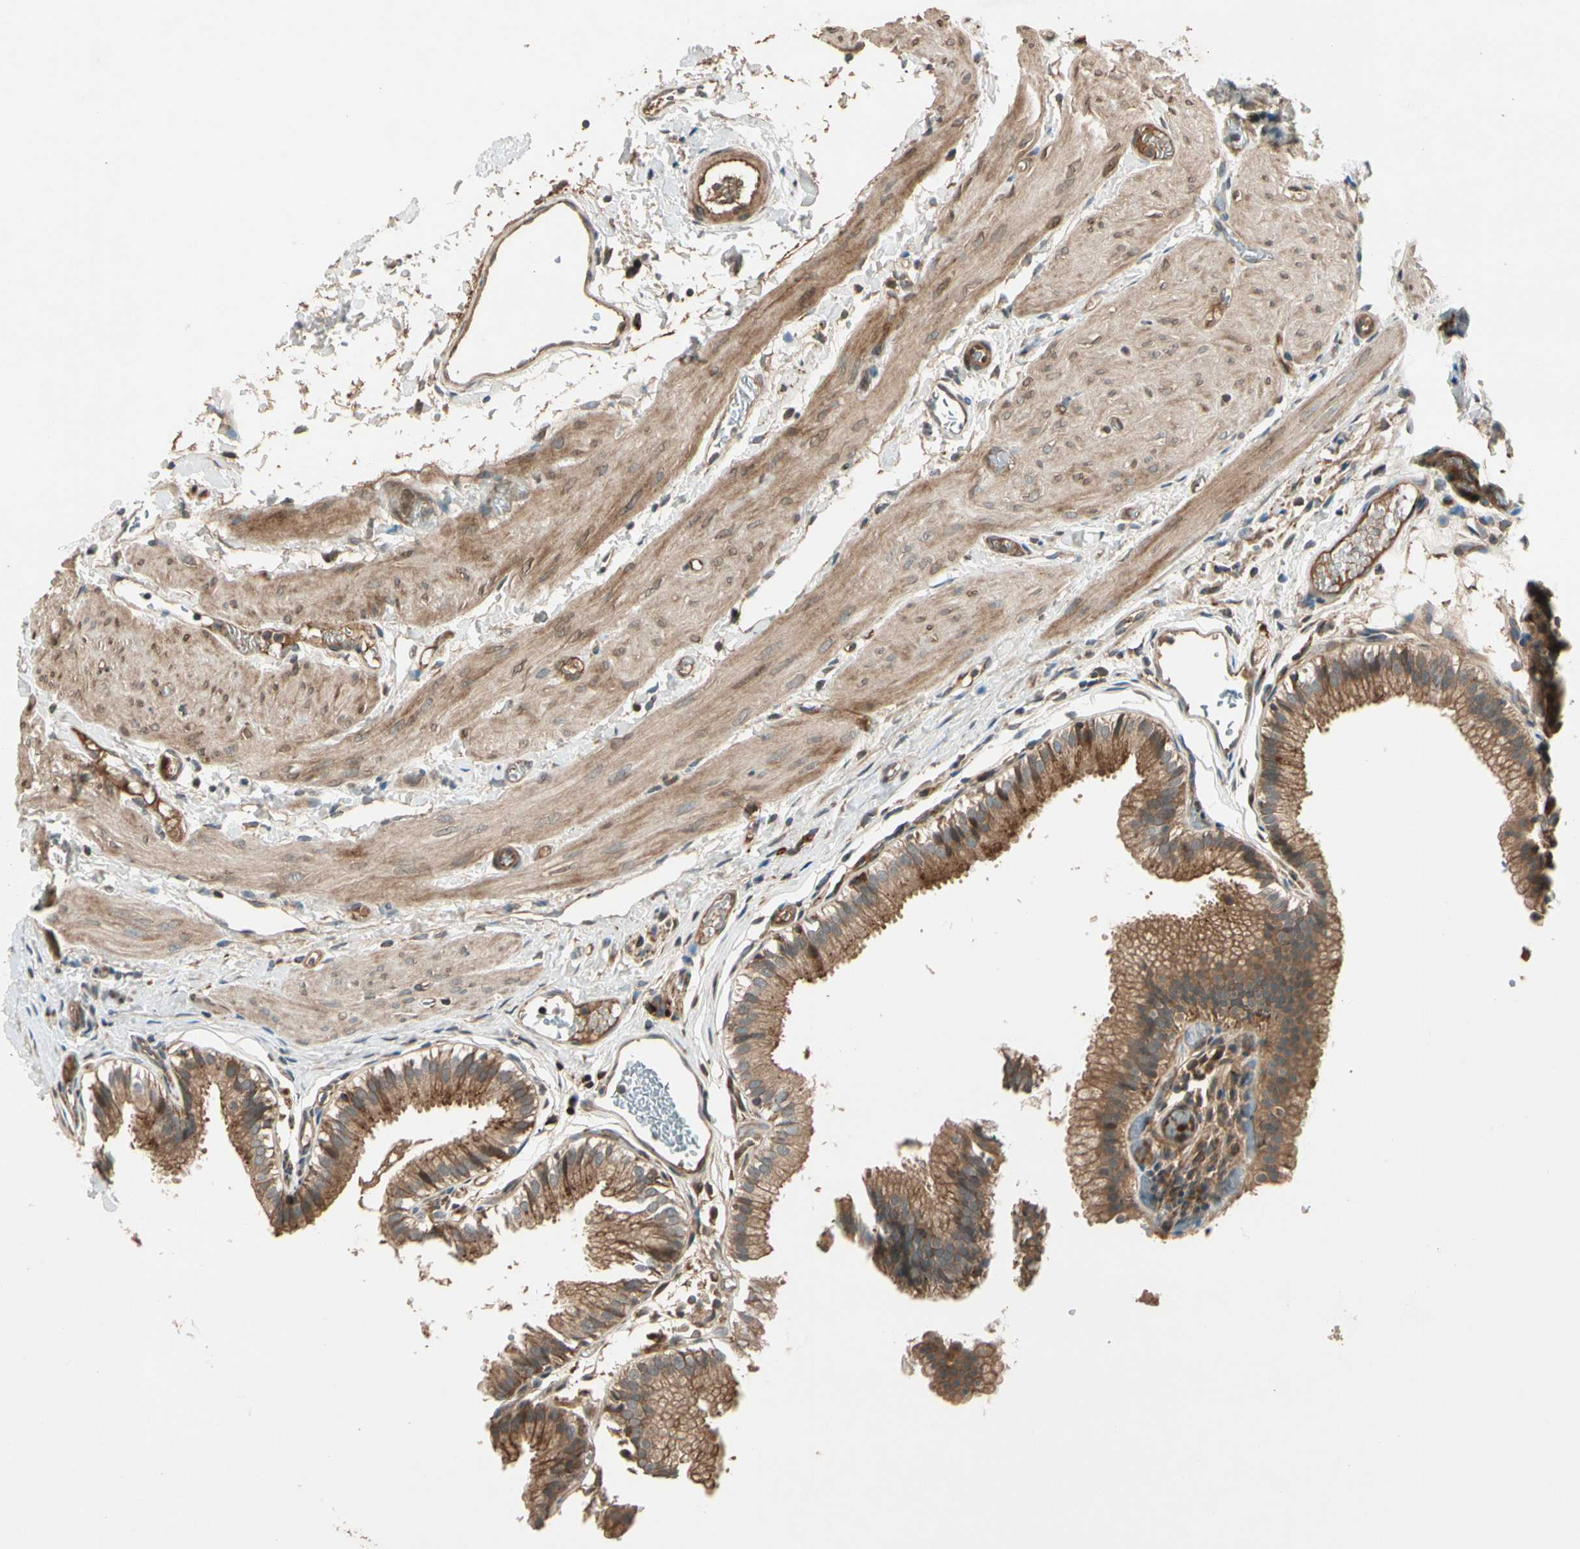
{"staining": {"intensity": "moderate", "quantity": ">75%", "location": "cytoplasmic/membranous"}, "tissue": "gallbladder", "cell_type": "Glandular cells", "image_type": "normal", "snomed": [{"axis": "morphology", "description": "Normal tissue, NOS"}, {"axis": "topography", "description": "Gallbladder"}], "caption": "Protein analysis of normal gallbladder demonstrates moderate cytoplasmic/membranous expression in about >75% of glandular cells.", "gene": "ACVR1C", "patient": {"sex": "female", "age": 26}}